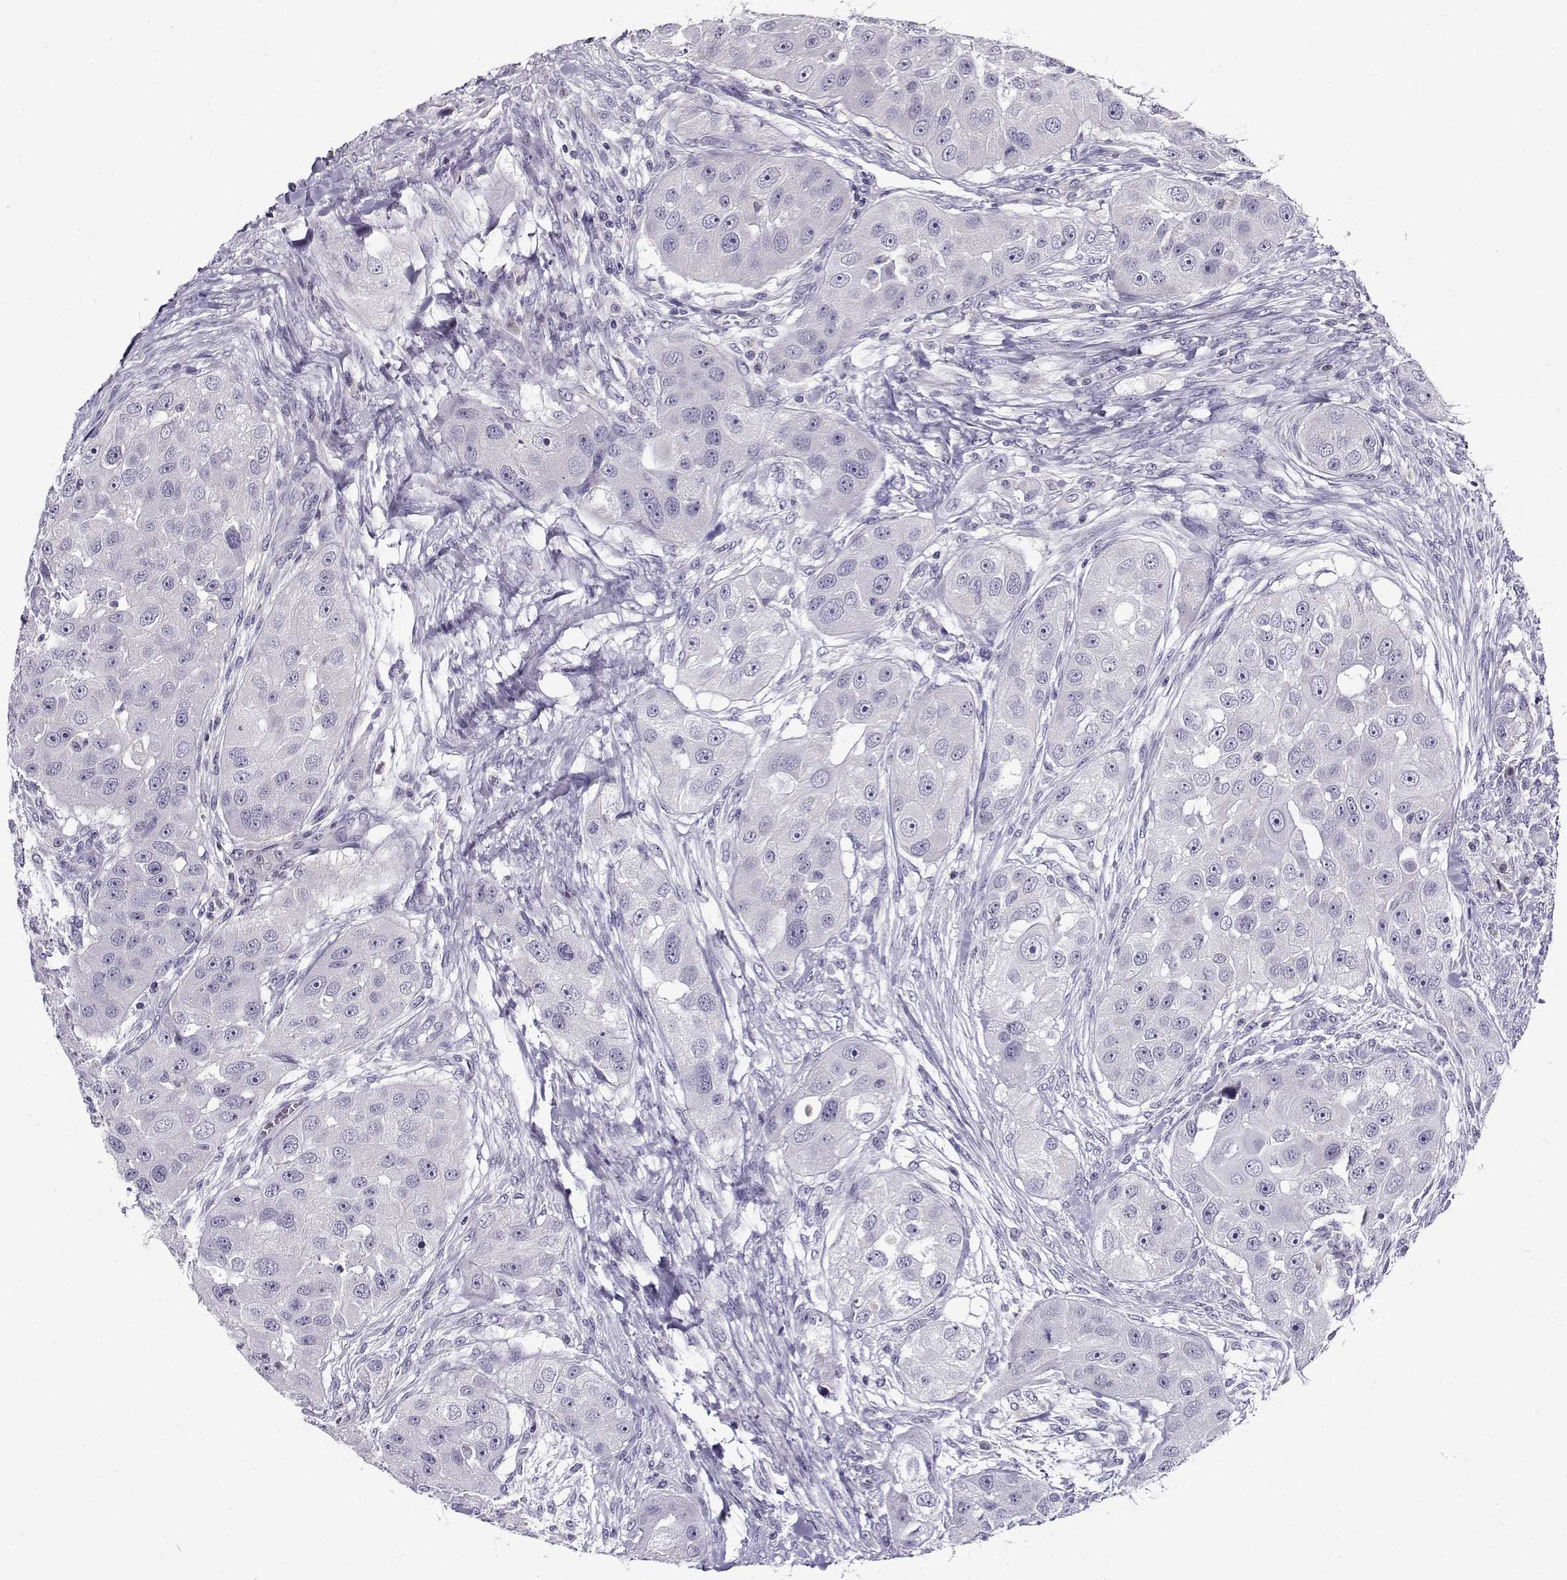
{"staining": {"intensity": "negative", "quantity": "none", "location": "none"}, "tissue": "head and neck cancer", "cell_type": "Tumor cells", "image_type": "cancer", "snomed": [{"axis": "morphology", "description": "Squamous cell carcinoma, NOS"}, {"axis": "topography", "description": "Head-Neck"}], "caption": "Immunohistochemistry (IHC) histopathology image of human head and neck squamous cell carcinoma stained for a protein (brown), which reveals no positivity in tumor cells. (DAB (3,3'-diaminobenzidine) IHC visualized using brightfield microscopy, high magnification).", "gene": "FEZF1", "patient": {"sex": "male", "age": 51}}